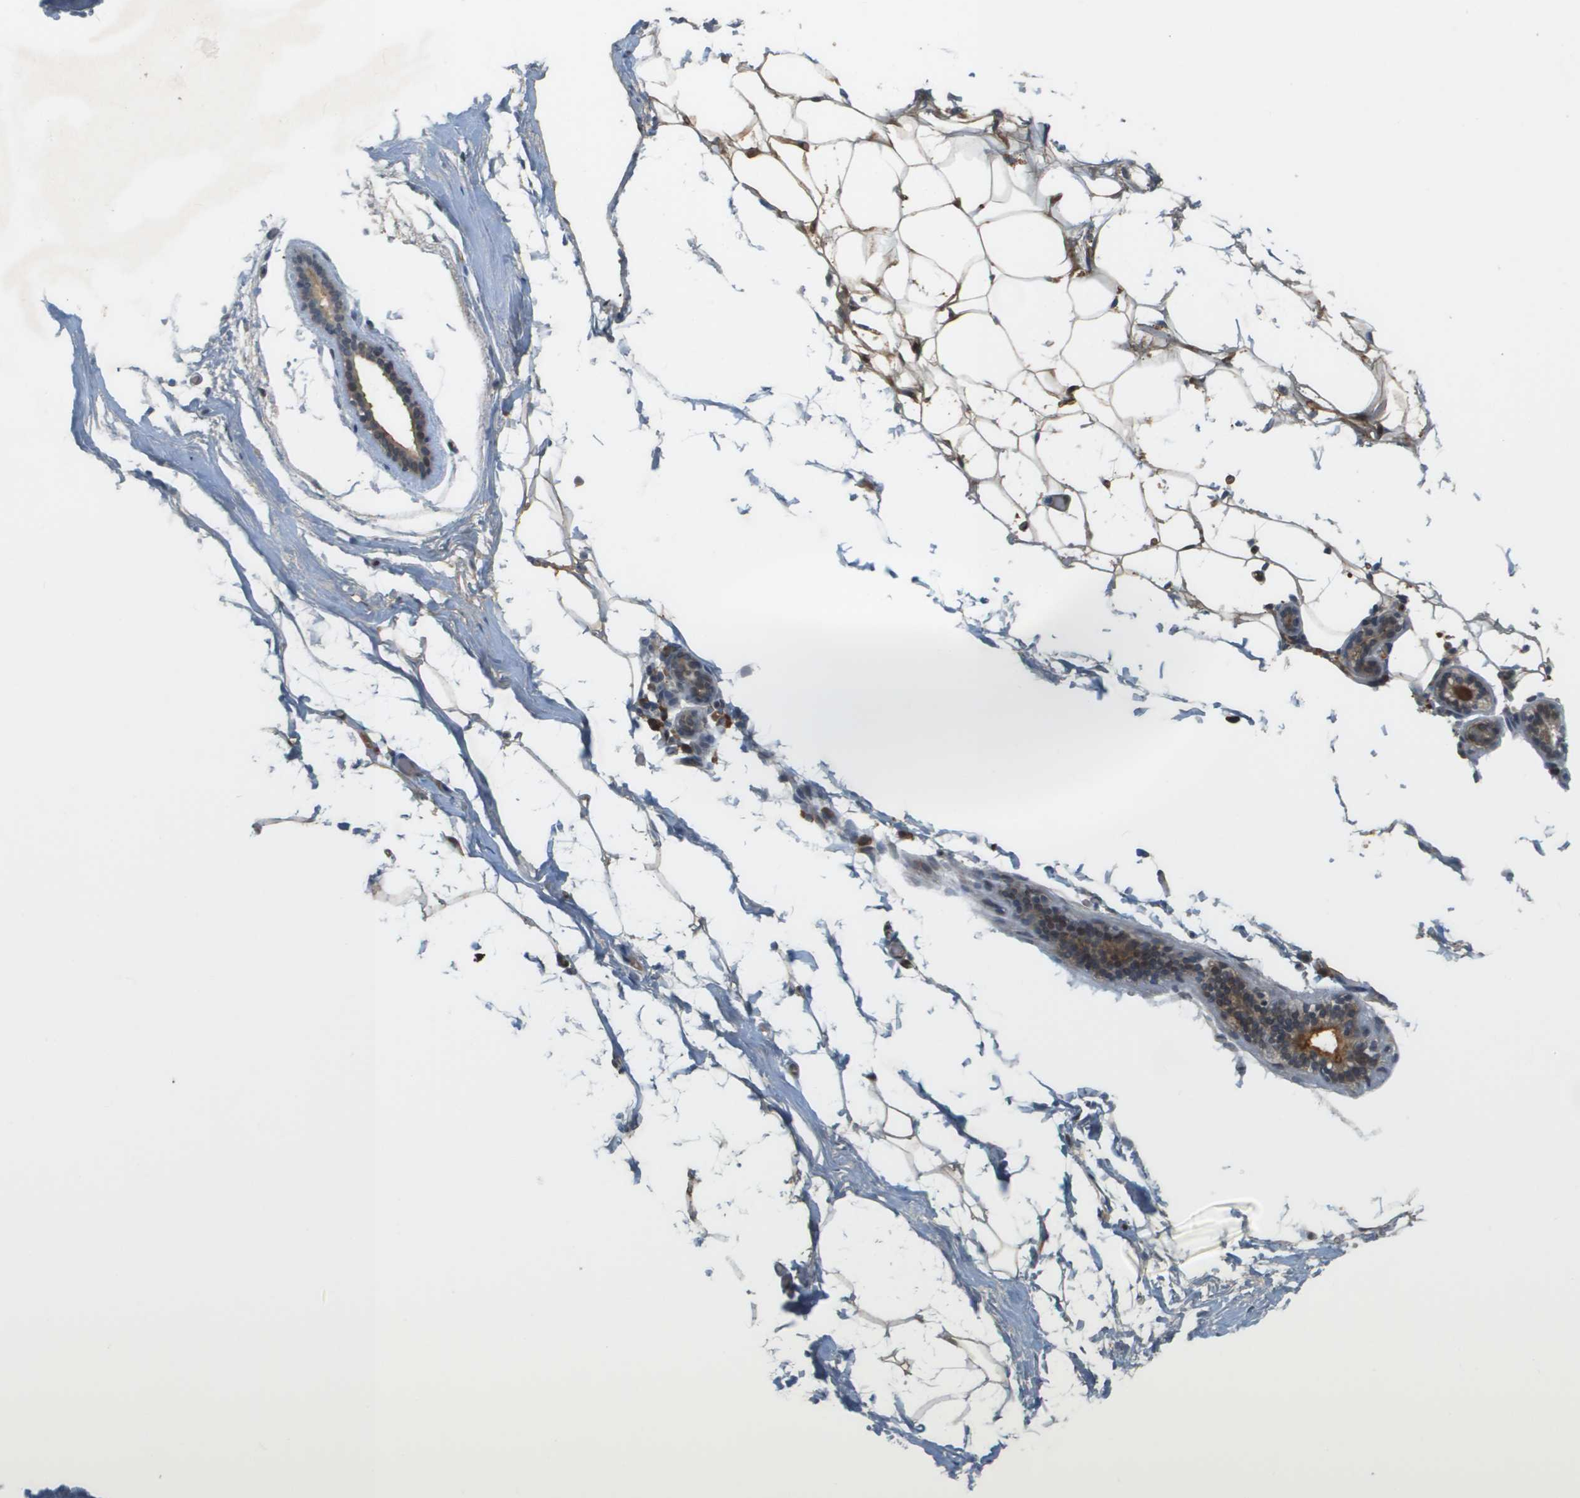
{"staining": {"intensity": "moderate", "quantity": "25%-75%", "location": "cytoplasmic/membranous"}, "tissue": "adipose tissue", "cell_type": "Adipocytes", "image_type": "normal", "snomed": [{"axis": "morphology", "description": "Normal tissue, NOS"}, {"axis": "topography", "description": "Breast"}, {"axis": "topography", "description": "Soft tissue"}], "caption": "Immunohistochemistry (IHC) staining of normal adipose tissue, which demonstrates medium levels of moderate cytoplasmic/membranous staining in approximately 25%-75% of adipocytes indicating moderate cytoplasmic/membranous protein expression. The staining was performed using DAB (brown) for protein detection and nuclei were counterstained in hematoxylin (blue).", "gene": "CACNB4", "patient": {"sex": "female", "age": 75}}